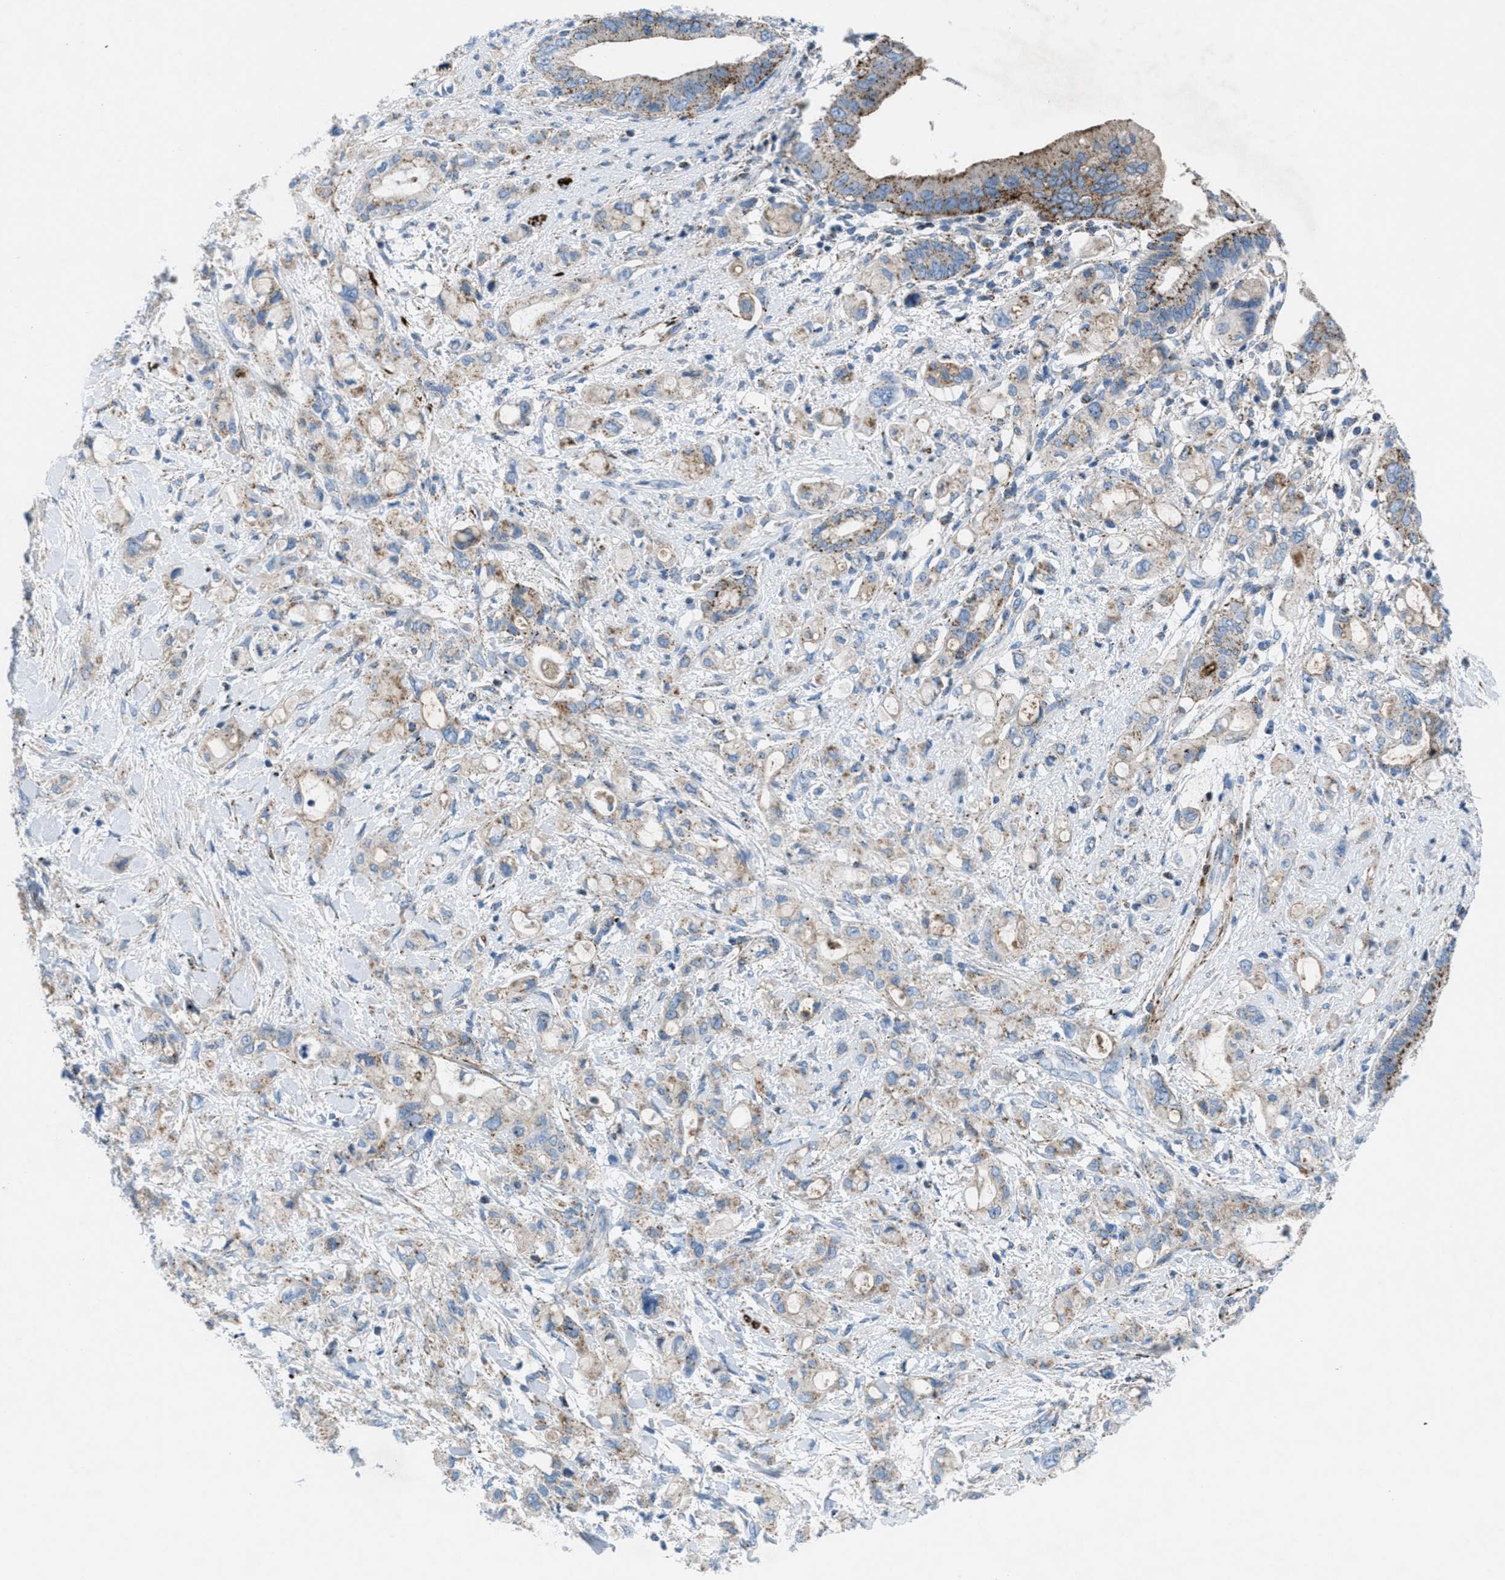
{"staining": {"intensity": "weak", "quantity": ">75%", "location": "cytoplasmic/membranous"}, "tissue": "pancreatic cancer", "cell_type": "Tumor cells", "image_type": "cancer", "snomed": [{"axis": "morphology", "description": "Adenocarcinoma, NOS"}, {"axis": "topography", "description": "Pancreas"}], "caption": "Immunohistochemical staining of pancreatic adenocarcinoma shows low levels of weak cytoplasmic/membranous staining in about >75% of tumor cells.", "gene": "MFSD13A", "patient": {"sex": "female", "age": 56}}